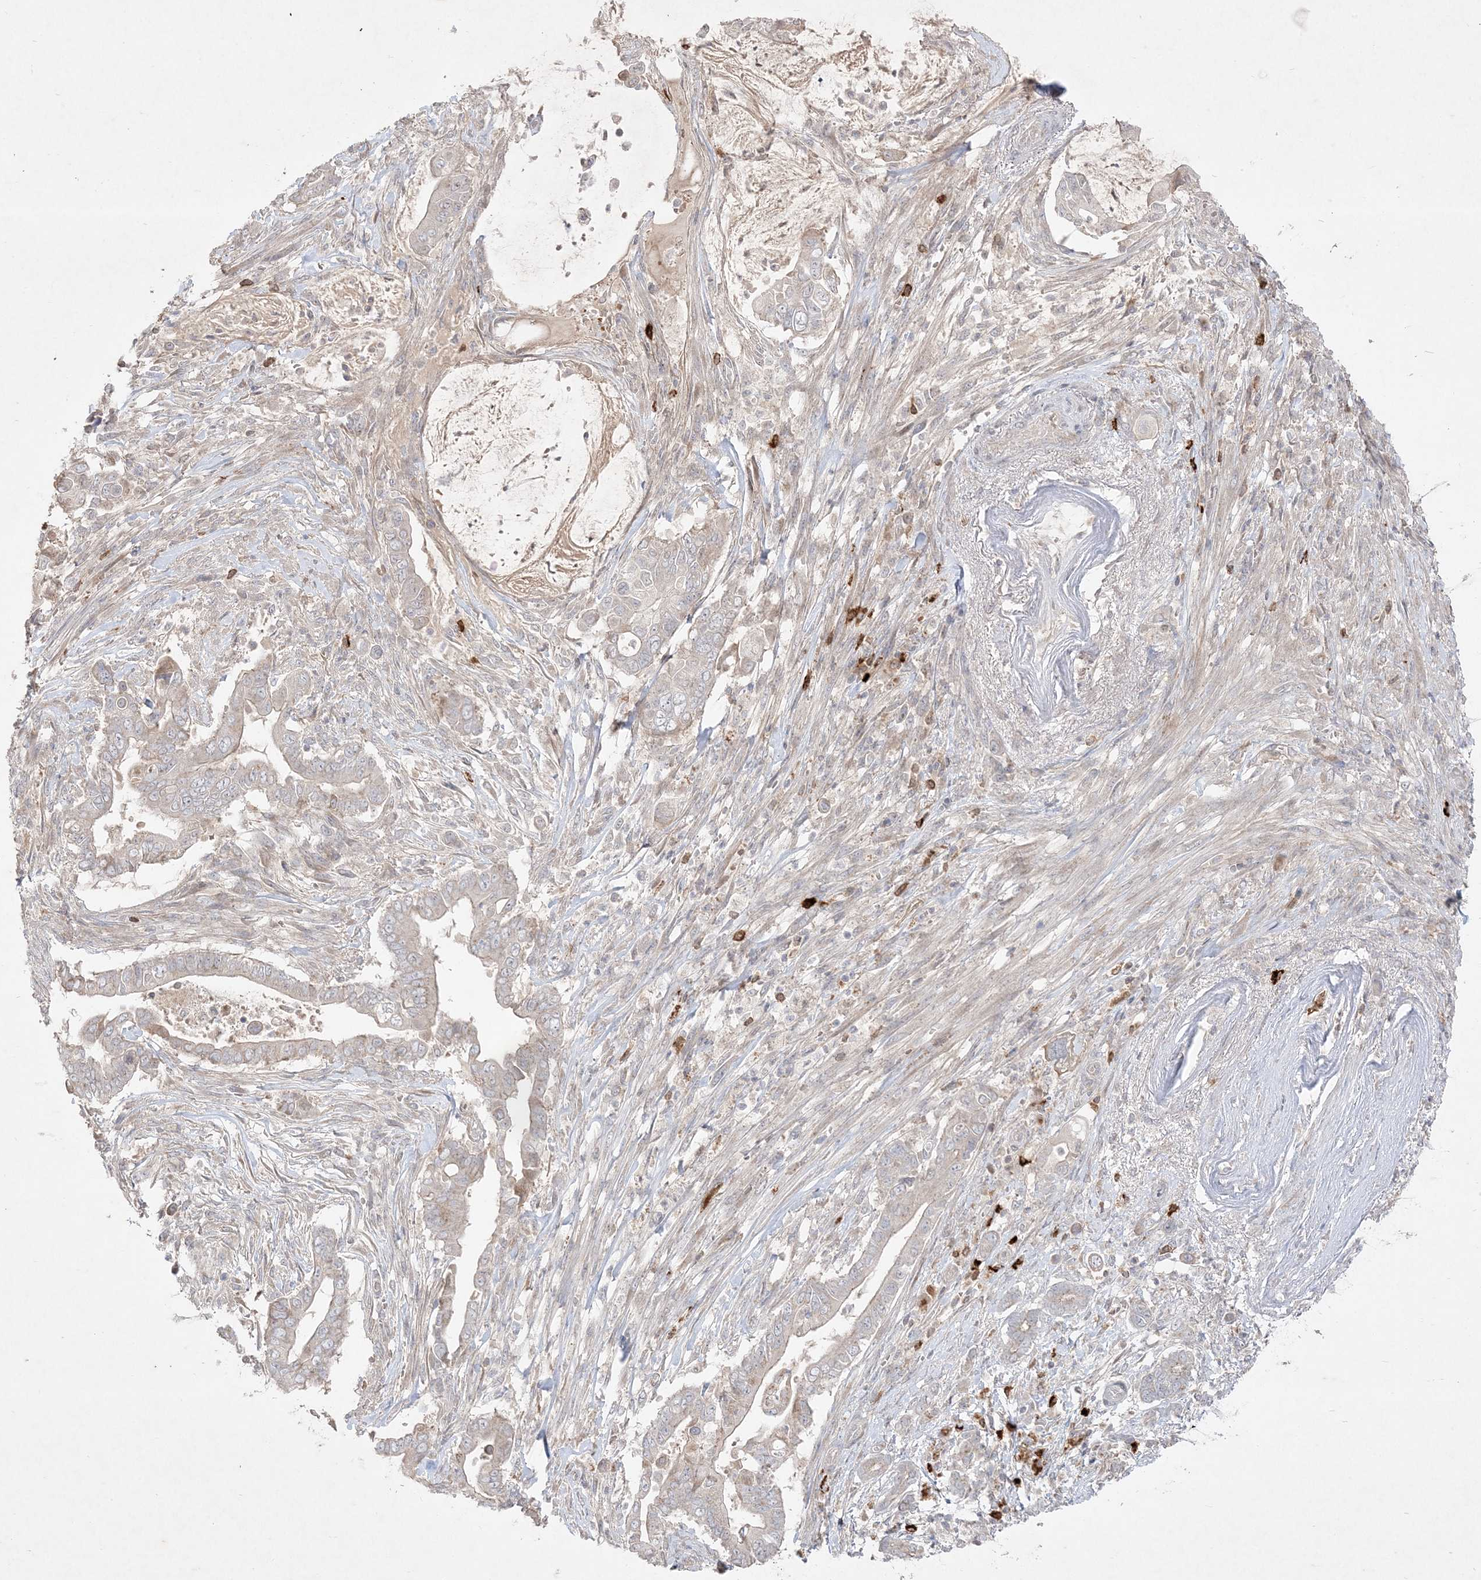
{"staining": {"intensity": "negative", "quantity": "none", "location": "none"}, "tissue": "pancreatic cancer", "cell_type": "Tumor cells", "image_type": "cancer", "snomed": [{"axis": "morphology", "description": "Adenocarcinoma, NOS"}, {"axis": "topography", "description": "Pancreas"}], "caption": "A micrograph of human pancreatic cancer (adenocarcinoma) is negative for staining in tumor cells.", "gene": "CLNK", "patient": {"sex": "male", "age": 68}}